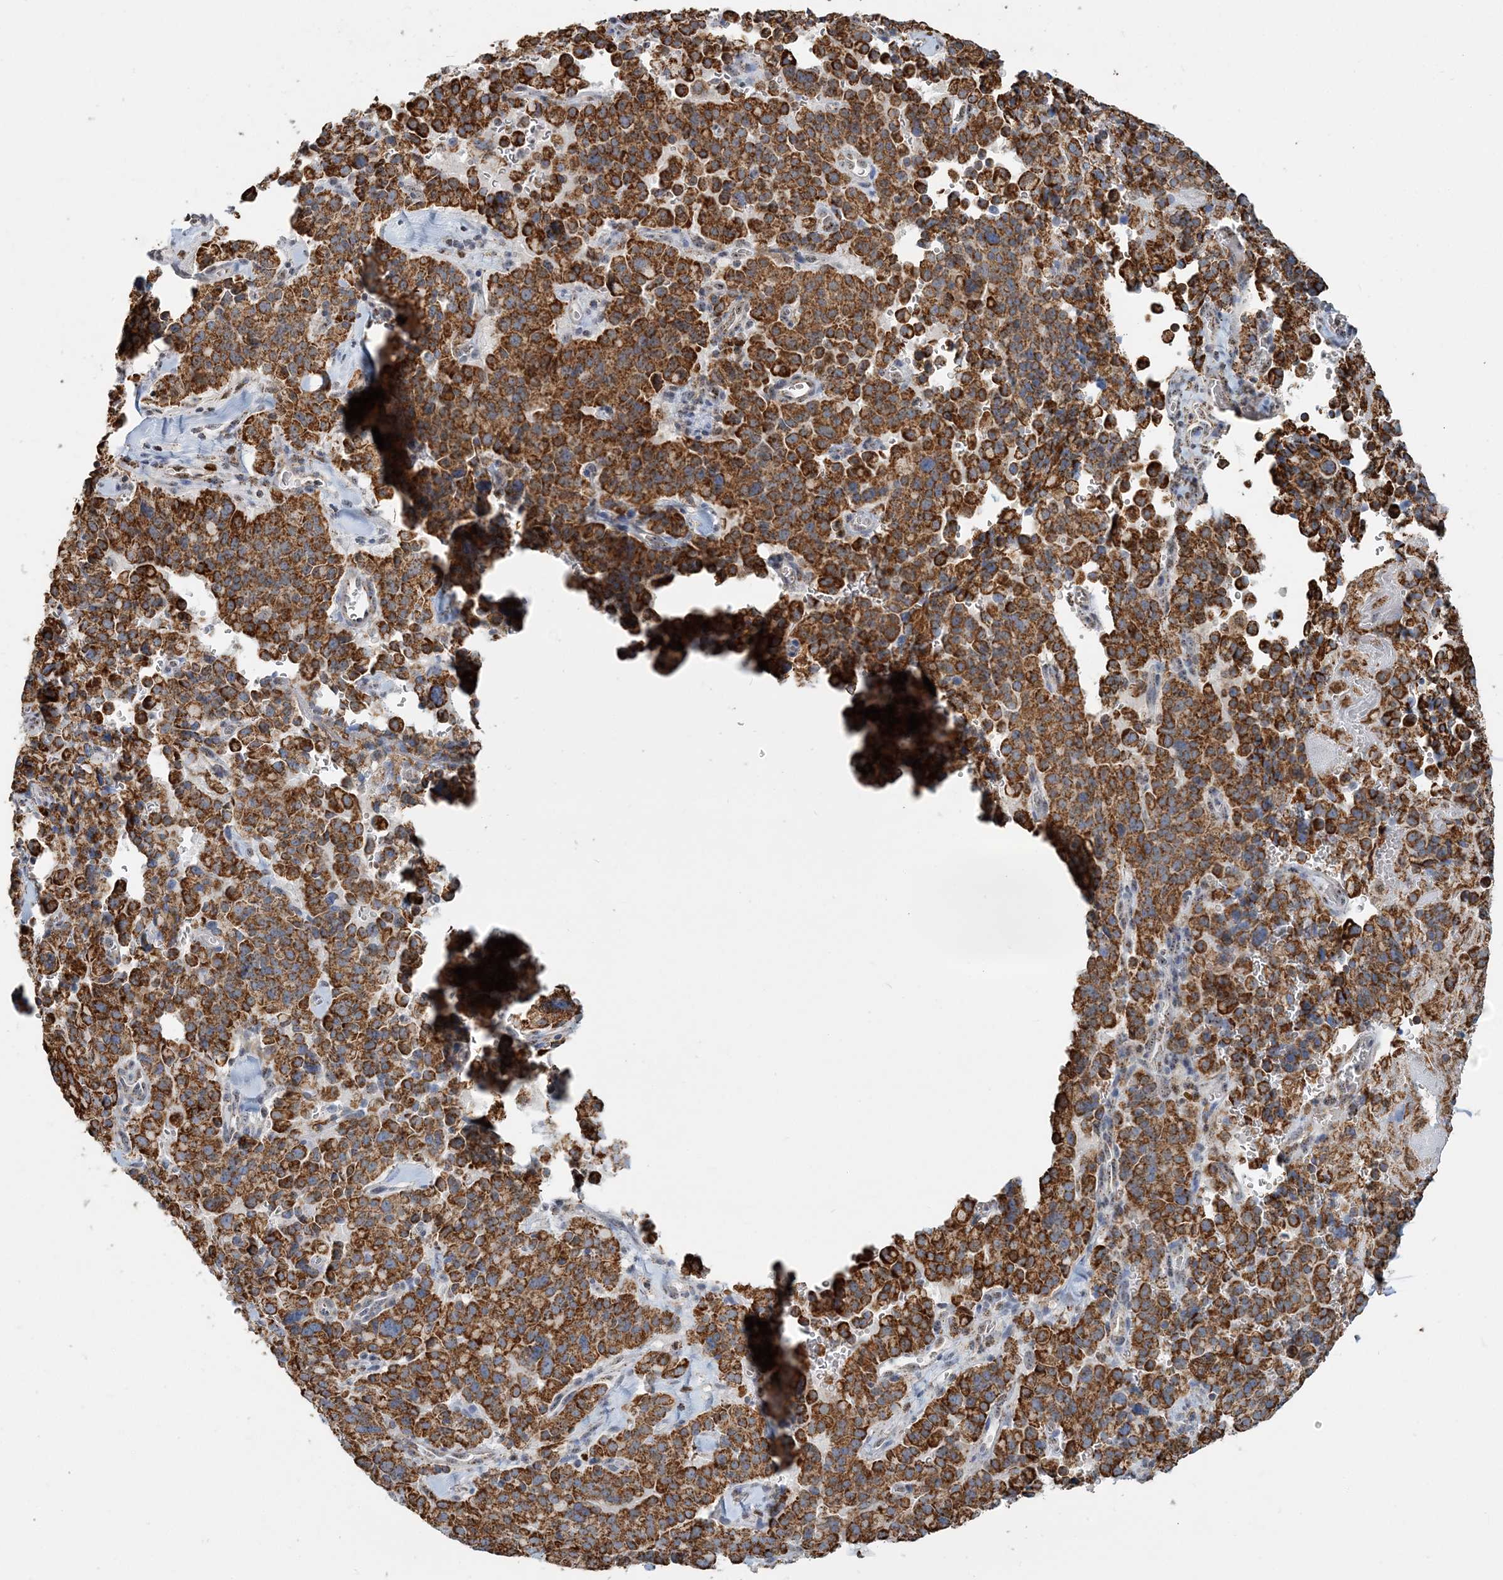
{"staining": {"intensity": "strong", "quantity": ">75%", "location": "cytoplasmic/membranous"}, "tissue": "pancreatic cancer", "cell_type": "Tumor cells", "image_type": "cancer", "snomed": [{"axis": "morphology", "description": "Adenocarcinoma, NOS"}, {"axis": "topography", "description": "Pancreas"}], "caption": "Immunohistochemical staining of human pancreatic cancer shows high levels of strong cytoplasmic/membranous protein positivity in approximately >75% of tumor cells. The staining was performed using DAB to visualize the protein expression in brown, while the nuclei were stained in blue with hematoxylin (Magnification: 20x).", "gene": "SUCLG1", "patient": {"sex": "male", "age": 65}}